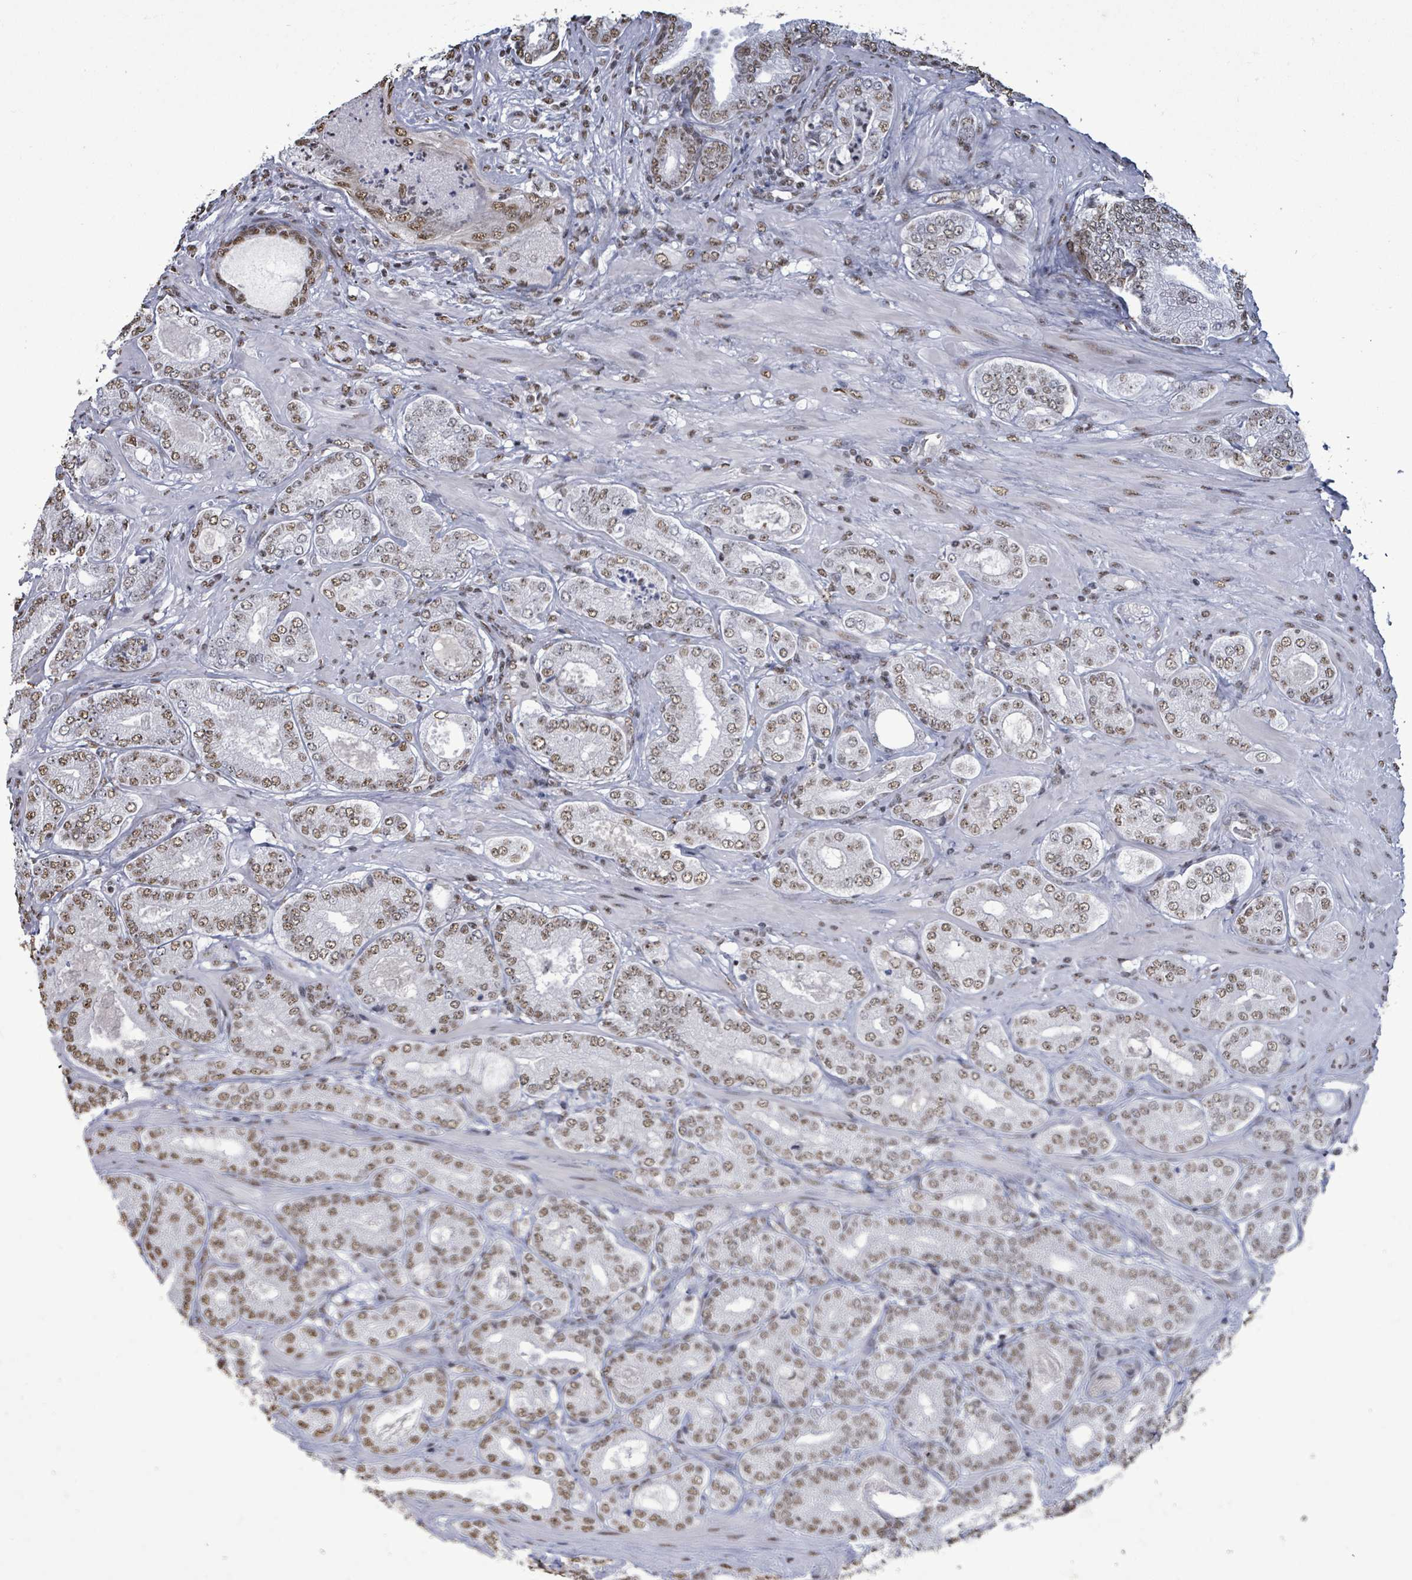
{"staining": {"intensity": "moderate", "quantity": ">75%", "location": "nuclear"}, "tissue": "prostate cancer", "cell_type": "Tumor cells", "image_type": "cancer", "snomed": [{"axis": "morphology", "description": "Adenocarcinoma, Low grade"}, {"axis": "topography", "description": "Prostate"}], "caption": "Protein analysis of adenocarcinoma (low-grade) (prostate) tissue shows moderate nuclear positivity in approximately >75% of tumor cells.", "gene": "SAMD14", "patient": {"sex": "male", "age": 63}}